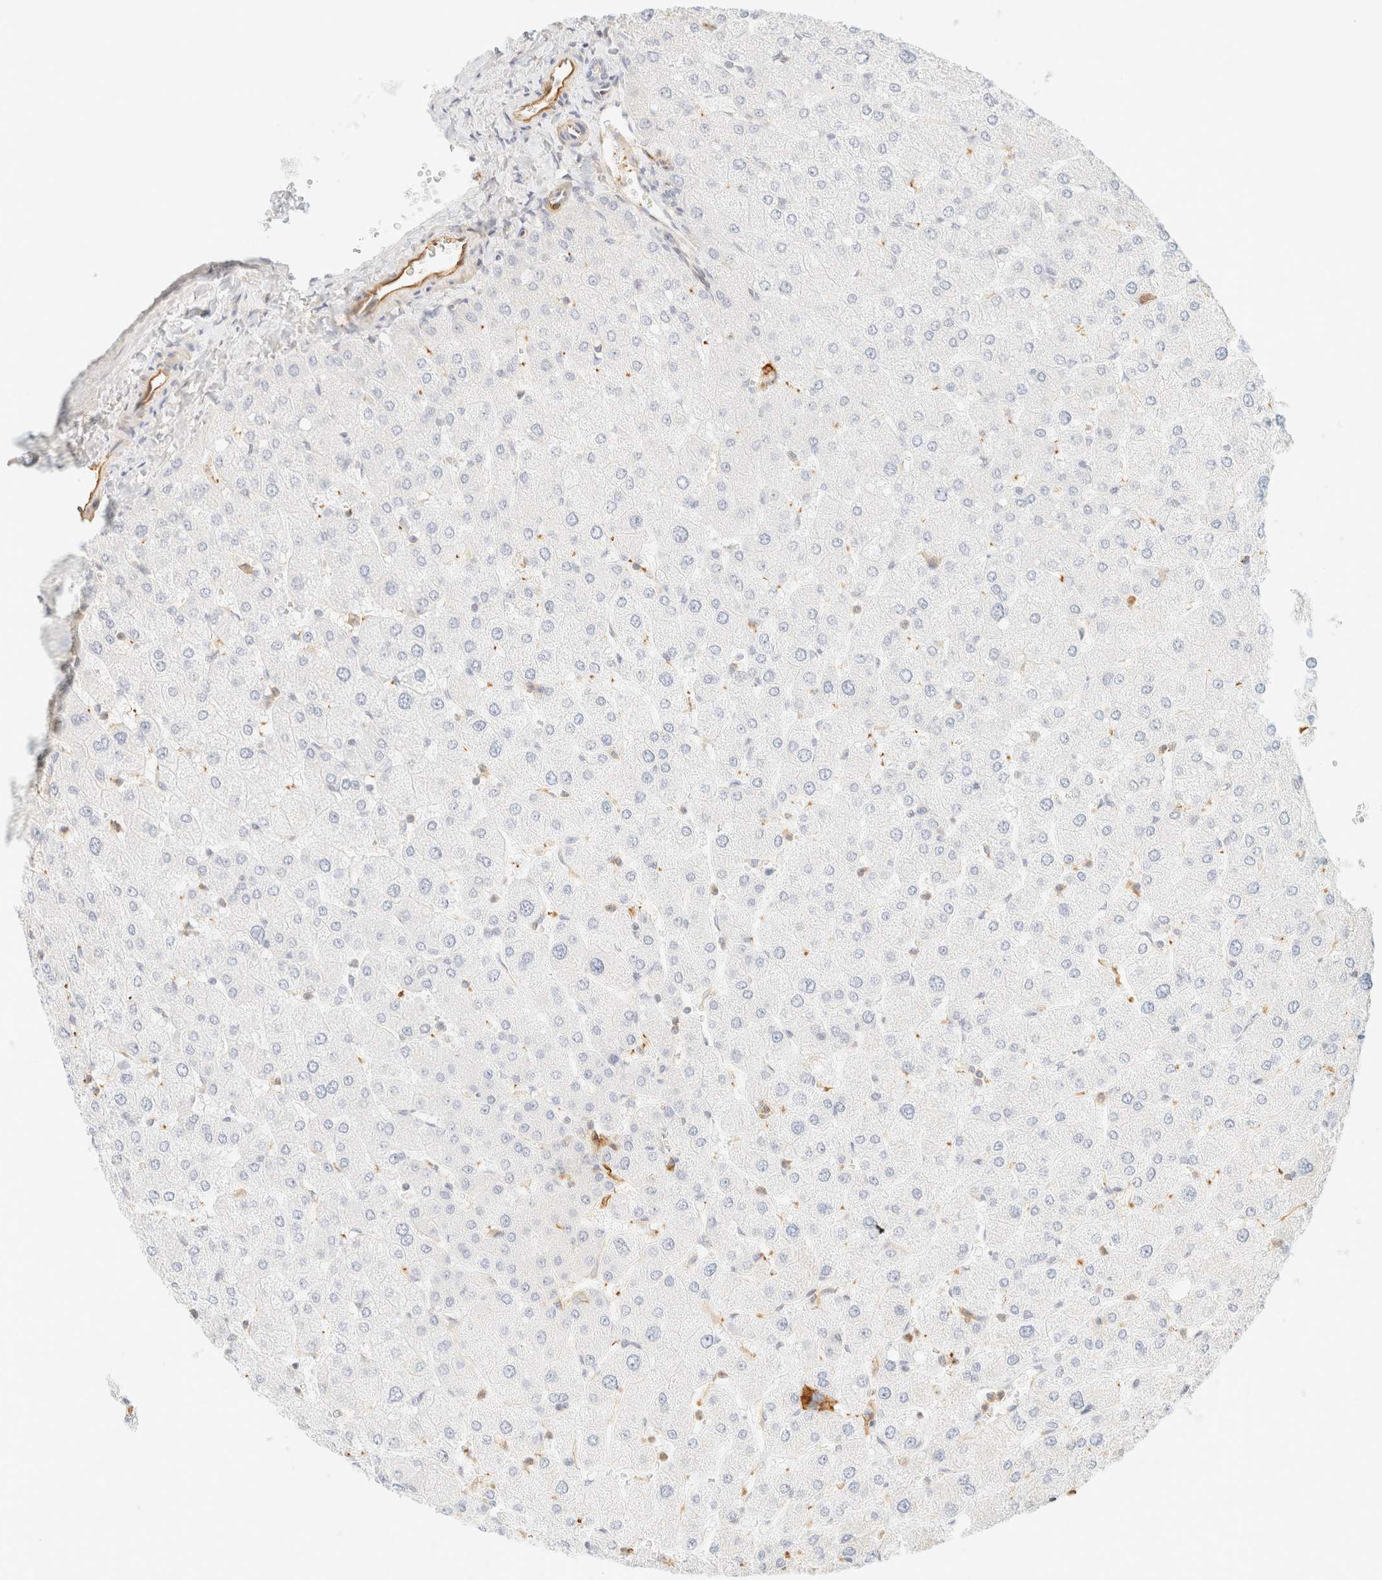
{"staining": {"intensity": "negative", "quantity": "none", "location": "none"}, "tissue": "liver", "cell_type": "Cholangiocytes", "image_type": "normal", "snomed": [{"axis": "morphology", "description": "Normal tissue, NOS"}, {"axis": "topography", "description": "Liver"}], "caption": "High magnification brightfield microscopy of benign liver stained with DAB (brown) and counterstained with hematoxylin (blue): cholangiocytes show no significant staining. (IHC, brightfield microscopy, high magnification).", "gene": "OTOP2", "patient": {"sex": "male", "age": 55}}